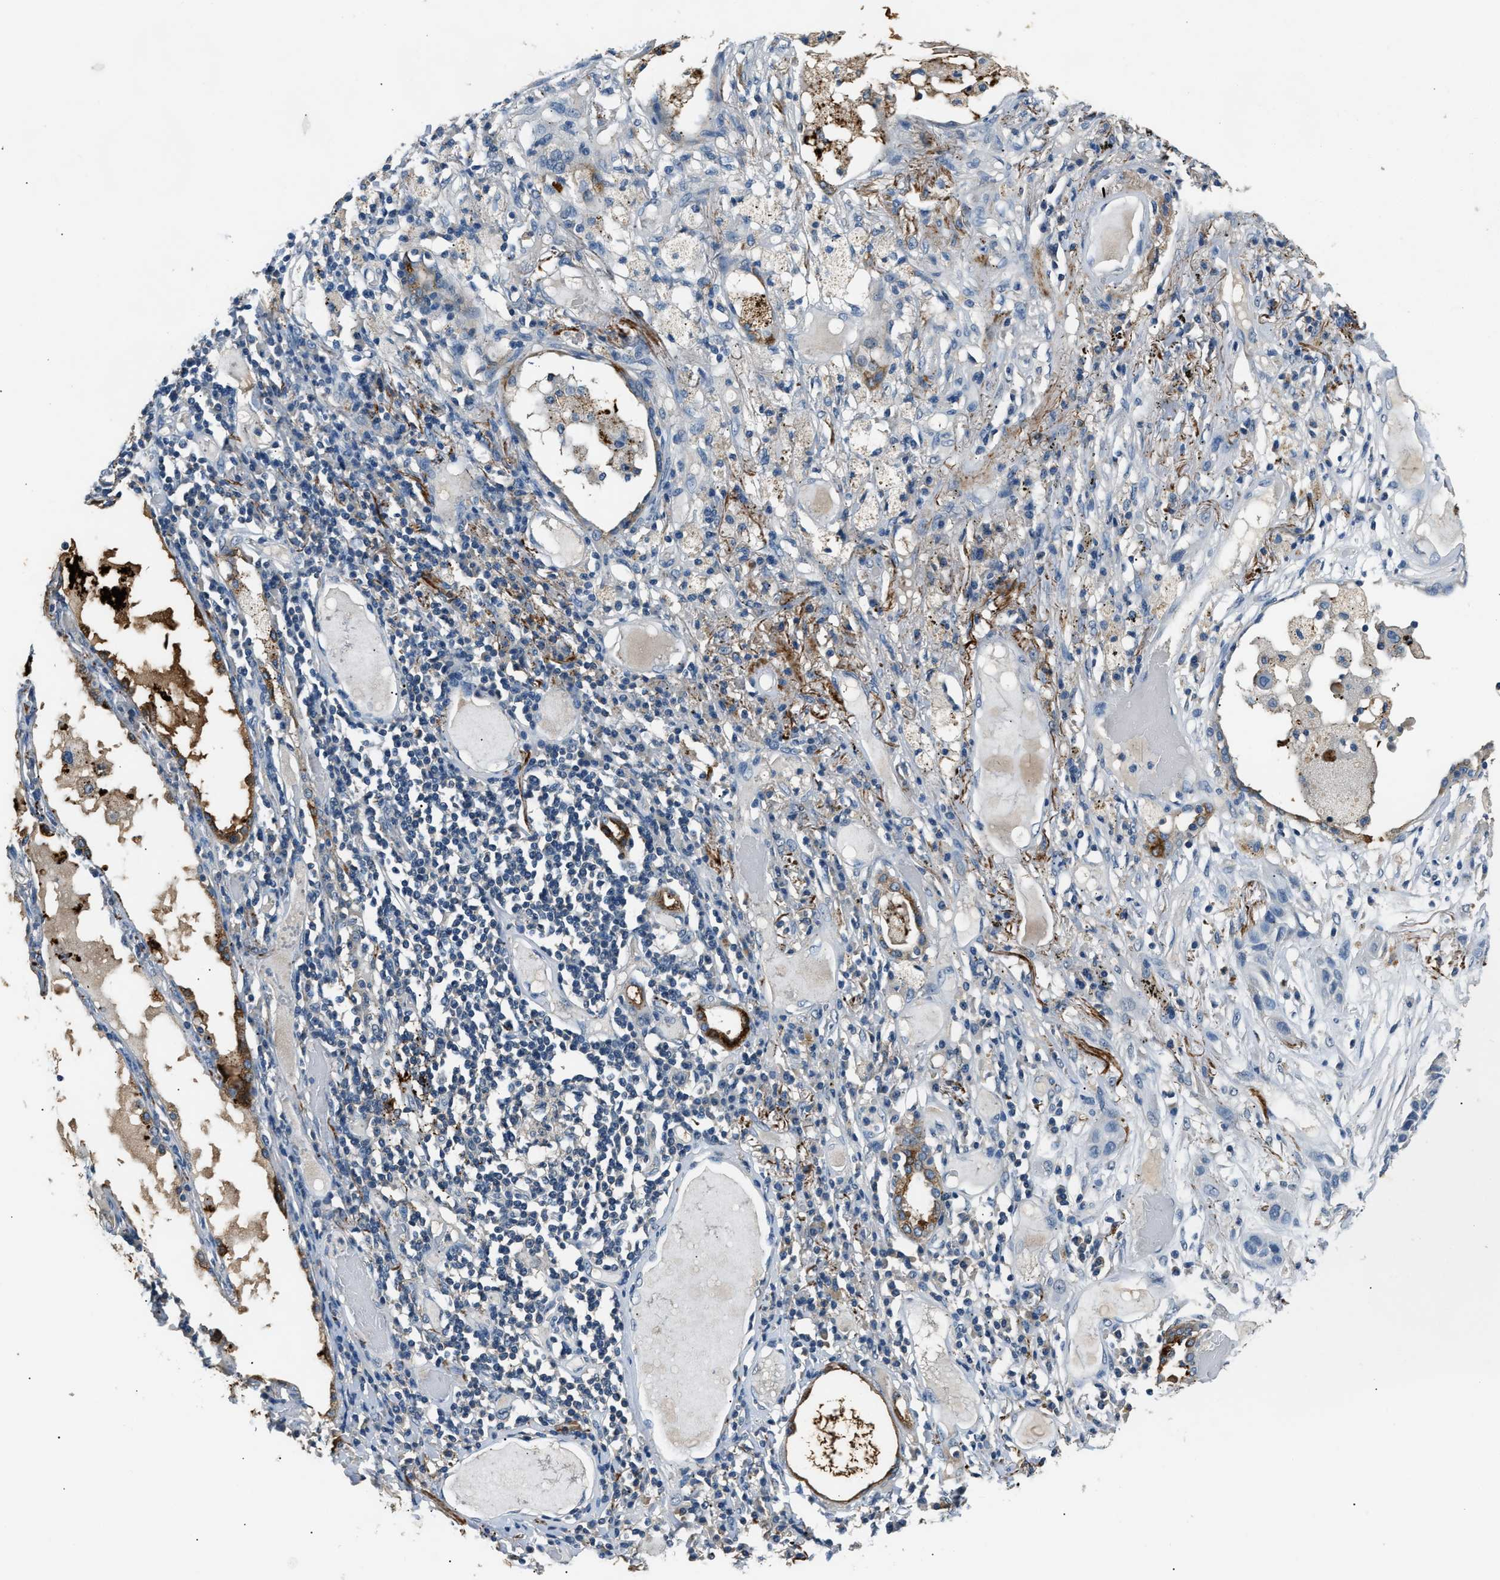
{"staining": {"intensity": "negative", "quantity": "none", "location": "none"}, "tissue": "lung cancer", "cell_type": "Tumor cells", "image_type": "cancer", "snomed": [{"axis": "morphology", "description": "Squamous cell carcinoma, NOS"}, {"axis": "topography", "description": "Lung"}], "caption": "This is an immunohistochemistry (IHC) image of squamous cell carcinoma (lung). There is no positivity in tumor cells.", "gene": "INHA", "patient": {"sex": "male", "age": 71}}